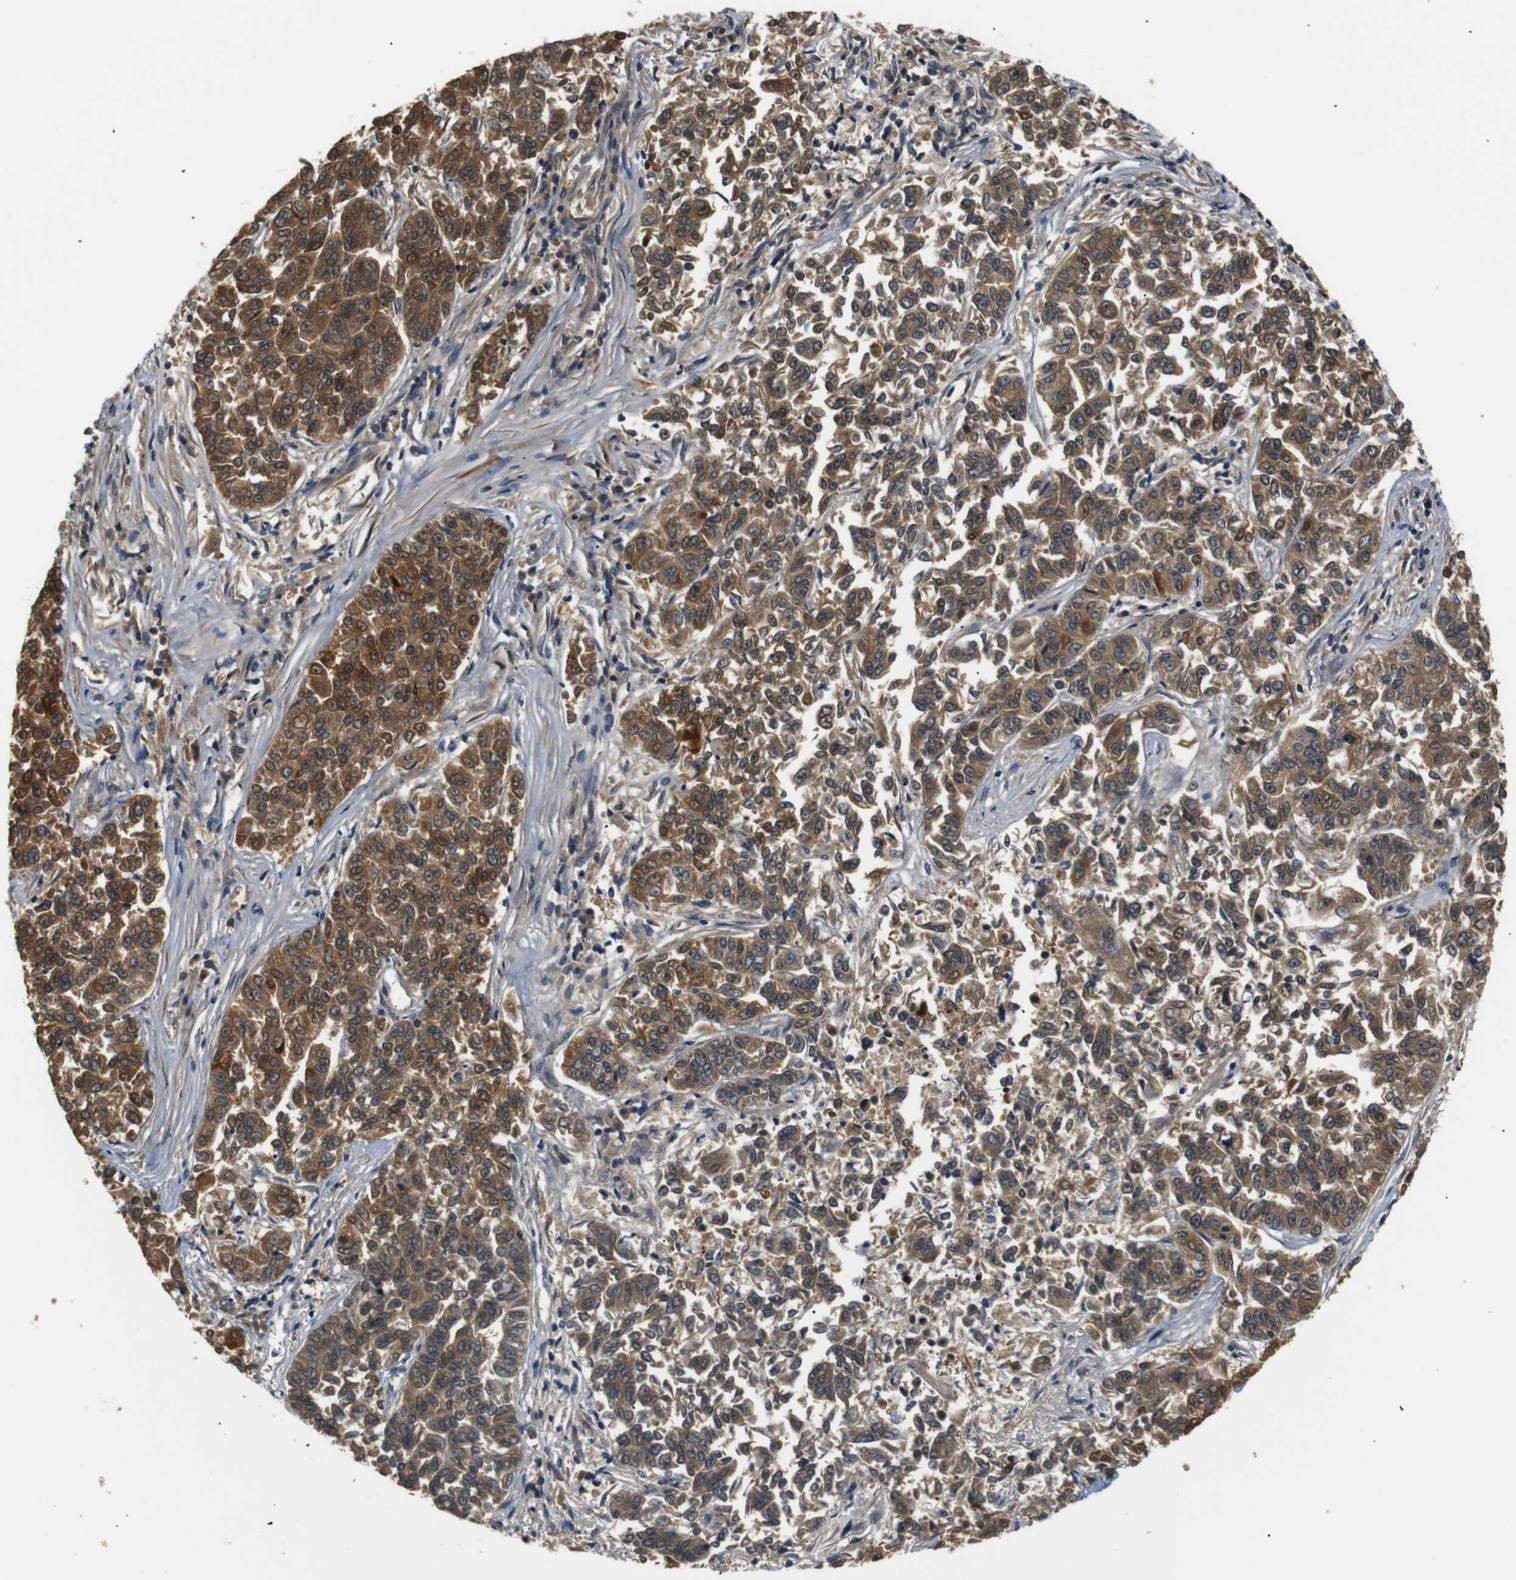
{"staining": {"intensity": "moderate", "quantity": ">75%", "location": "cytoplasmic/membranous"}, "tissue": "lung cancer", "cell_type": "Tumor cells", "image_type": "cancer", "snomed": [{"axis": "morphology", "description": "Adenocarcinoma, NOS"}, {"axis": "topography", "description": "Lung"}], "caption": "Human adenocarcinoma (lung) stained with a protein marker reveals moderate staining in tumor cells.", "gene": "SFN", "patient": {"sex": "male", "age": 84}}